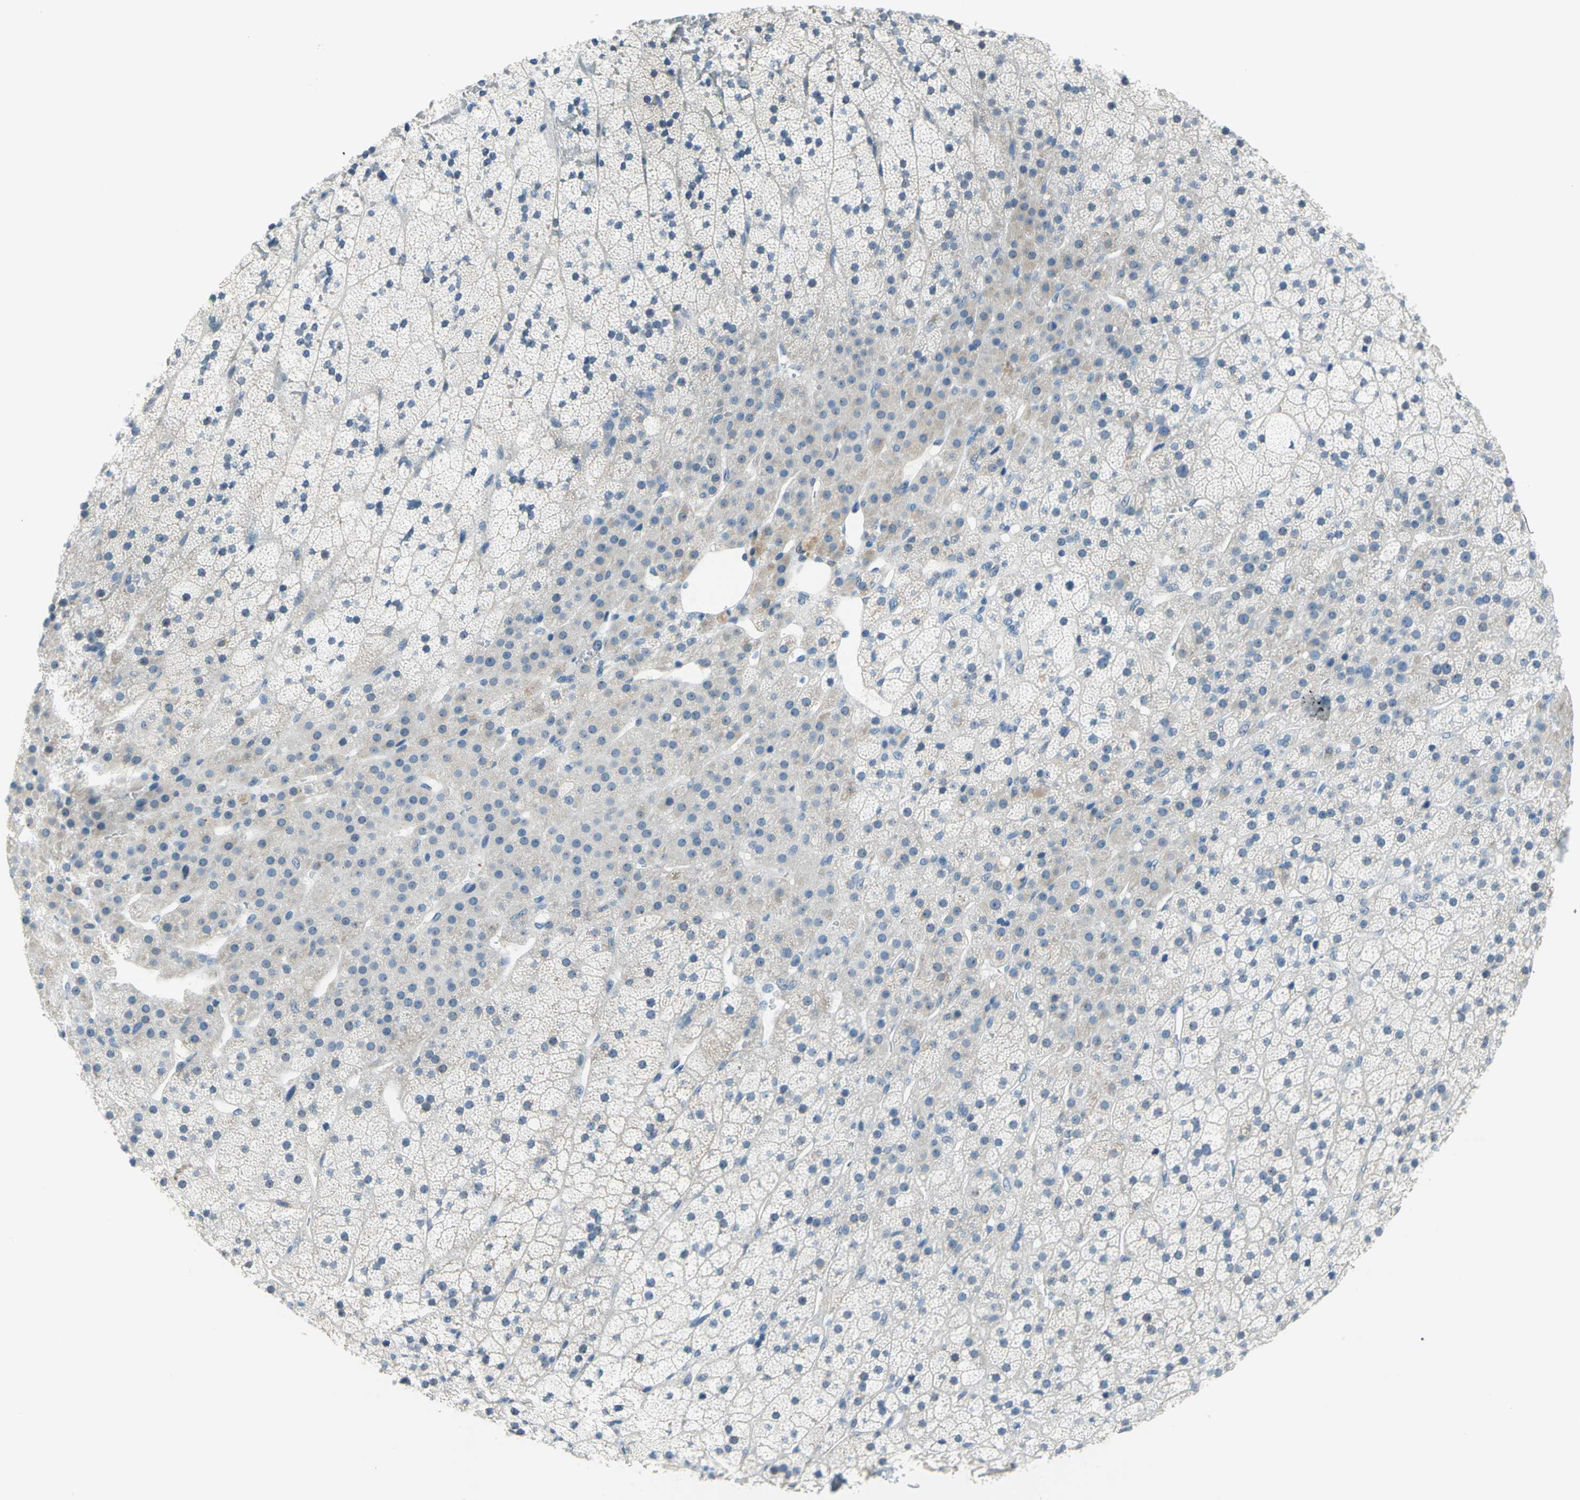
{"staining": {"intensity": "weak", "quantity": "<25%", "location": "cytoplasmic/membranous,nuclear"}, "tissue": "adrenal gland", "cell_type": "Glandular cells", "image_type": "normal", "snomed": [{"axis": "morphology", "description": "Normal tissue, NOS"}, {"axis": "topography", "description": "Adrenal gland"}], "caption": "DAB (3,3'-diaminobenzidine) immunohistochemical staining of normal adrenal gland exhibits no significant positivity in glandular cells. (Immunohistochemistry, brightfield microscopy, high magnification).", "gene": "MUC4", "patient": {"sex": "male", "age": 35}}